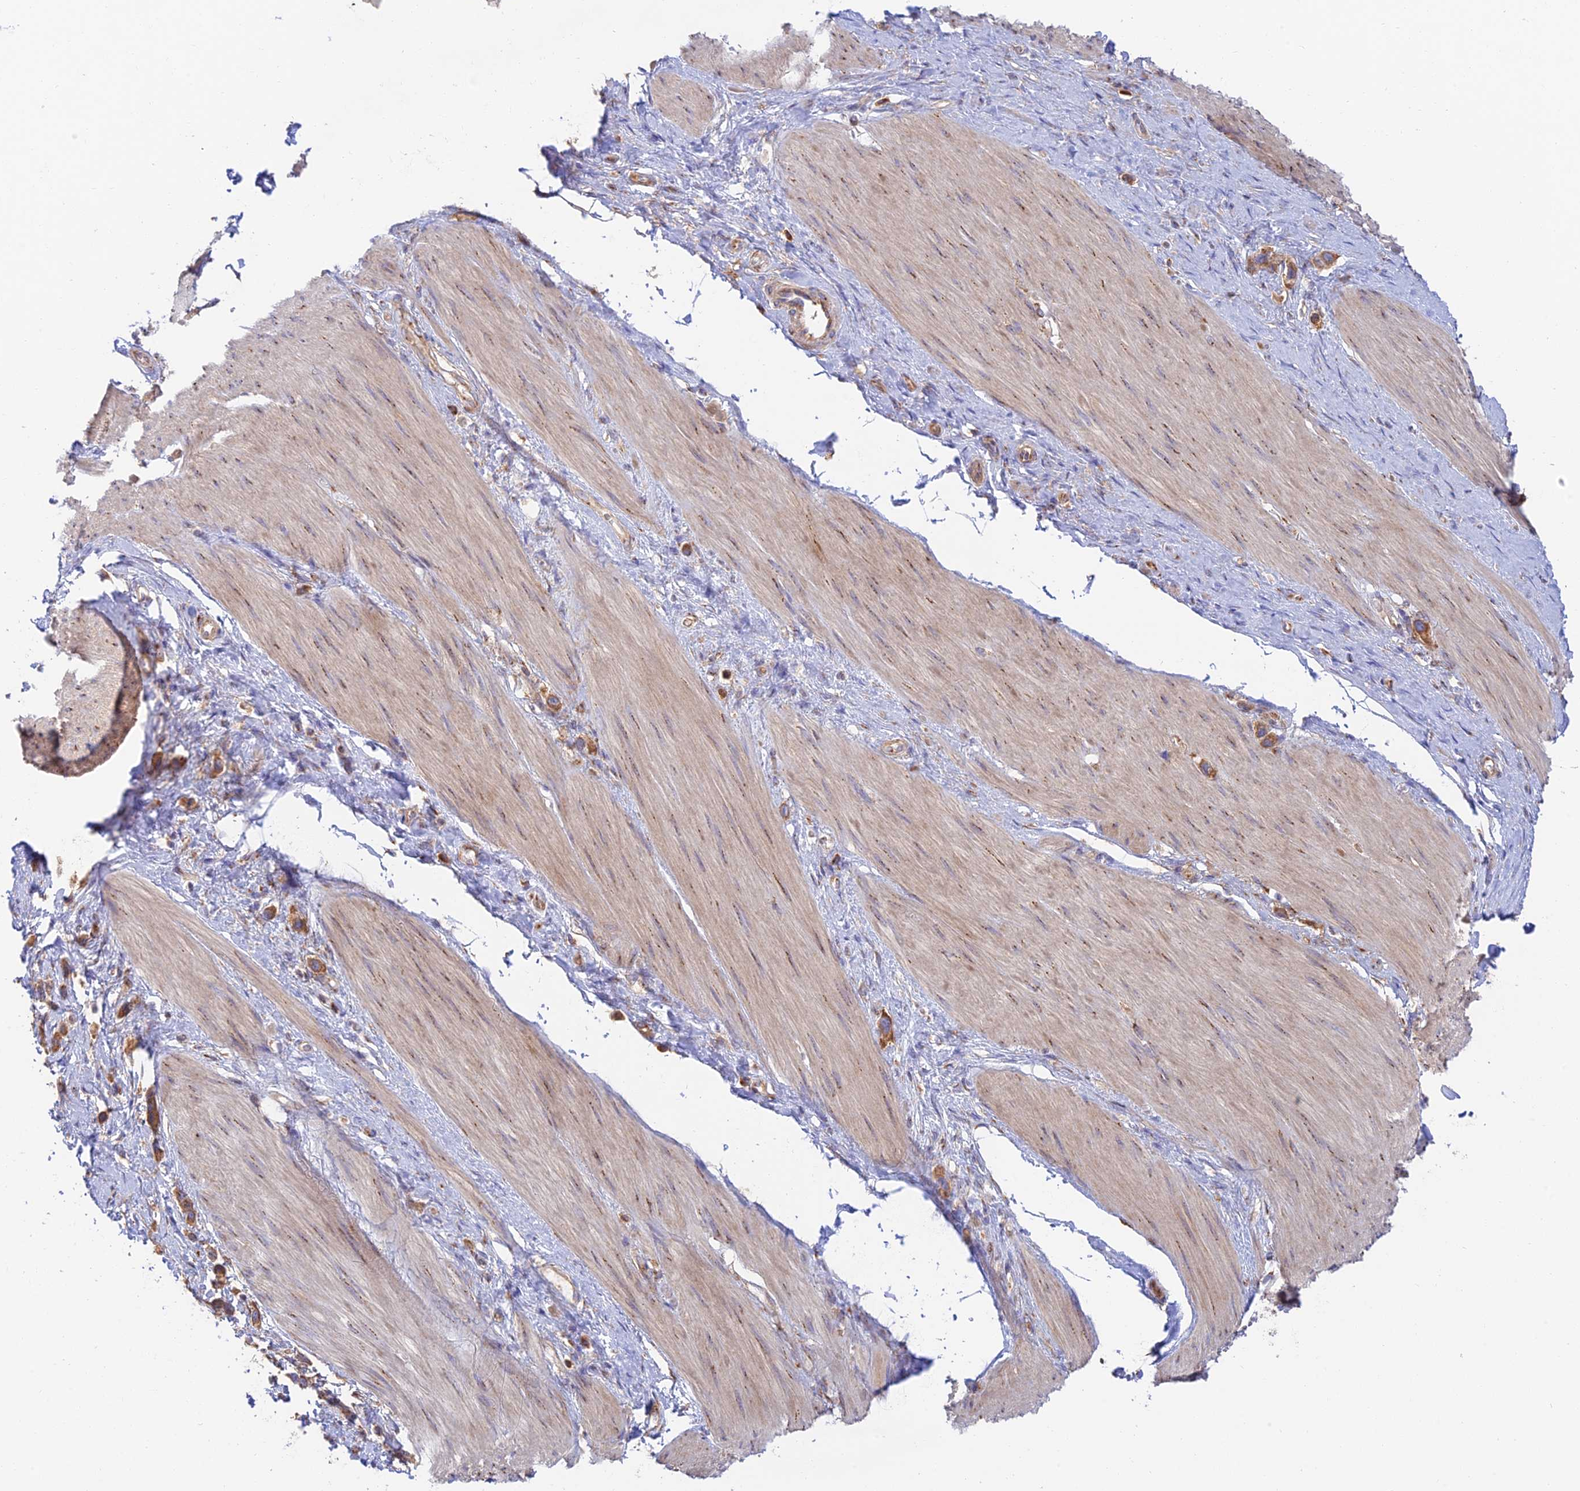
{"staining": {"intensity": "moderate", "quantity": ">75%", "location": "cytoplasmic/membranous"}, "tissue": "stomach cancer", "cell_type": "Tumor cells", "image_type": "cancer", "snomed": [{"axis": "morphology", "description": "Adenocarcinoma, NOS"}, {"axis": "topography", "description": "Stomach"}], "caption": "This photomicrograph shows immunohistochemistry (IHC) staining of stomach cancer, with medium moderate cytoplasmic/membranous positivity in approximately >75% of tumor cells.", "gene": "GOLGA3", "patient": {"sex": "female", "age": 65}}